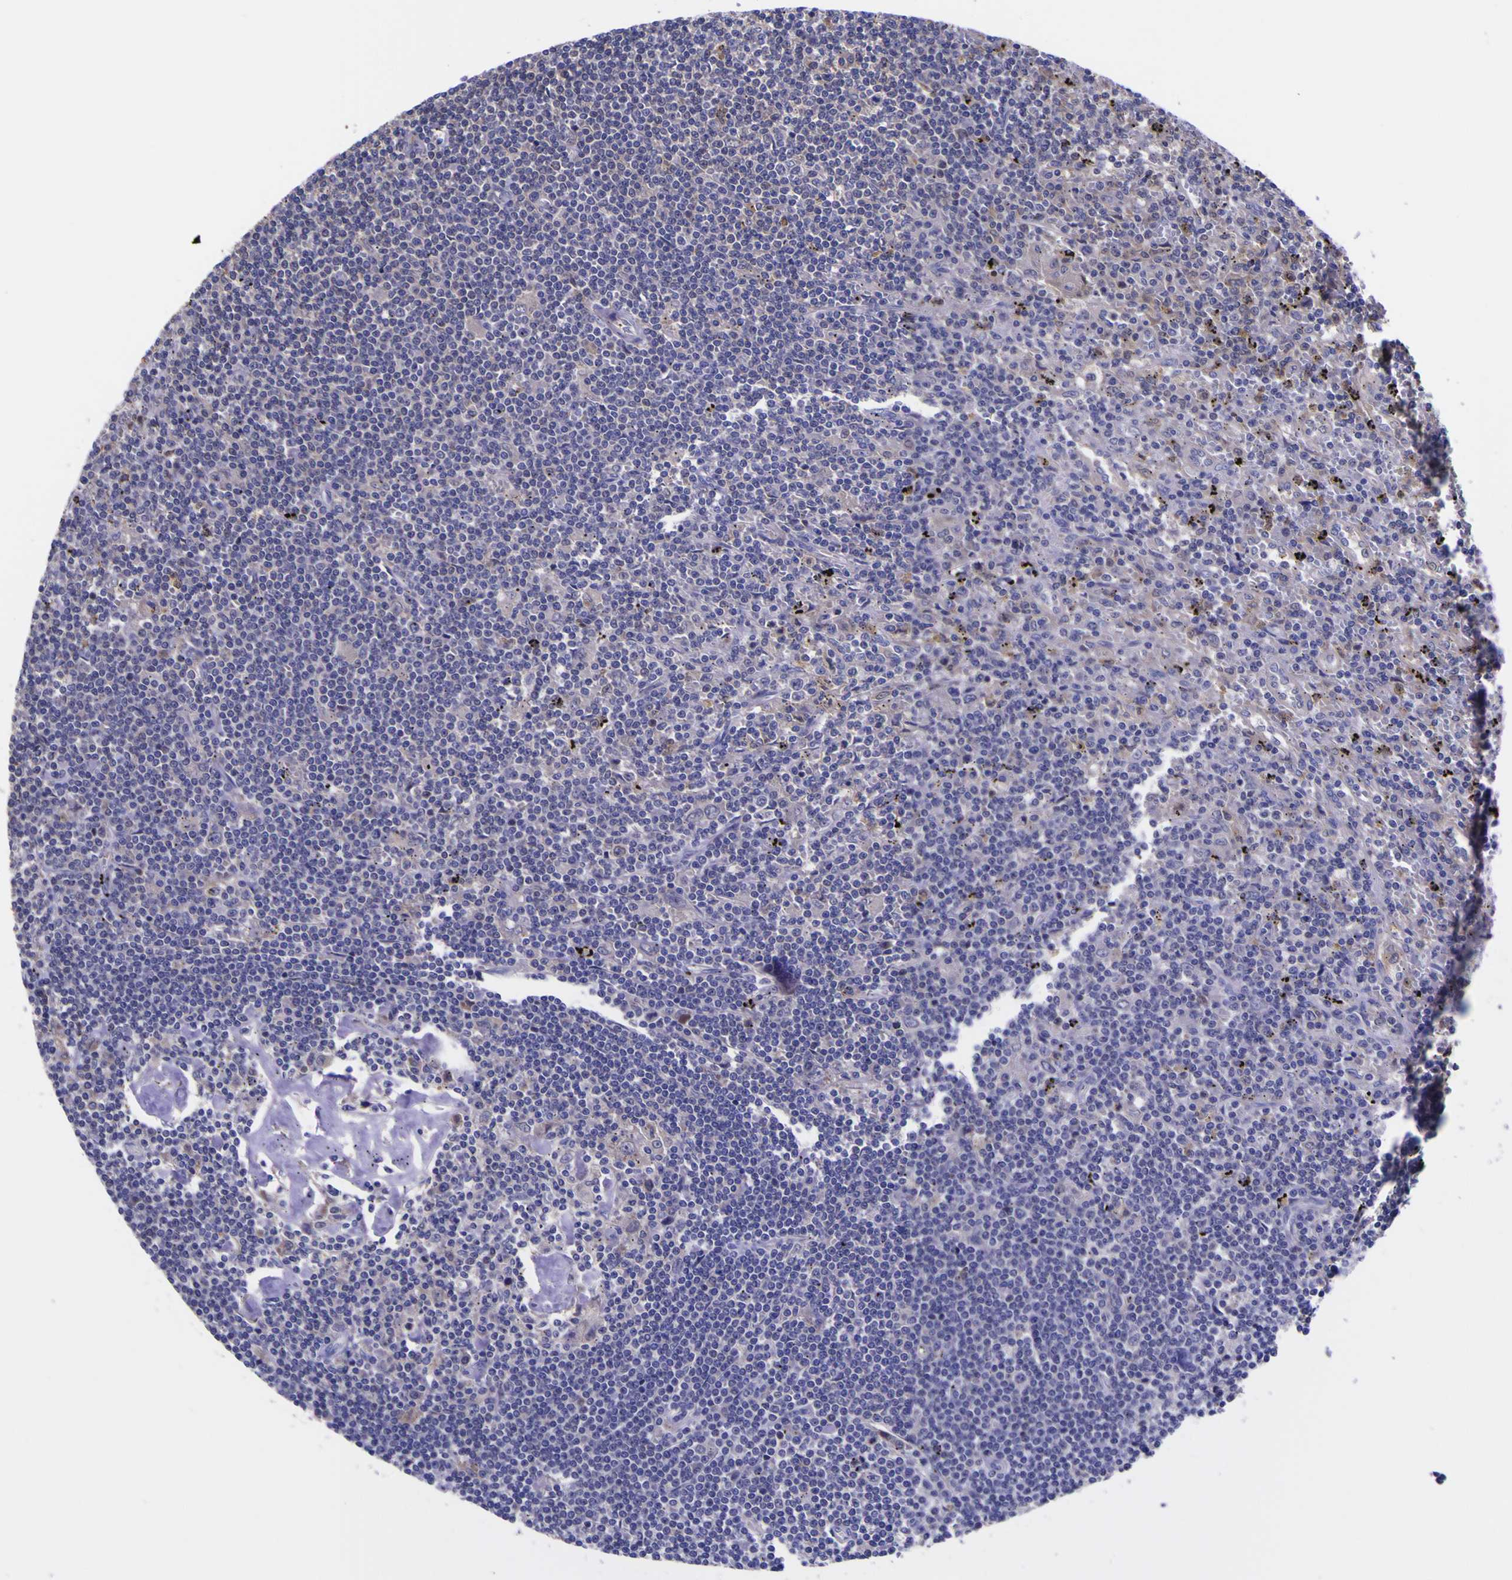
{"staining": {"intensity": "negative", "quantity": "none", "location": "none"}, "tissue": "lymphoma", "cell_type": "Tumor cells", "image_type": "cancer", "snomed": [{"axis": "morphology", "description": "Malignant lymphoma, non-Hodgkin's type, Low grade"}, {"axis": "topography", "description": "Spleen"}], "caption": "High magnification brightfield microscopy of low-grade malignant lymphoma, non-Hodgkin's type stained with DAB (3,3'-diaminobenzidine) (brown) and counterstained with hematoxylin (blue): tumor cells show no significant expression.", "gene": "MAPK14", "patient": {"sex": "male", "age": 76}}